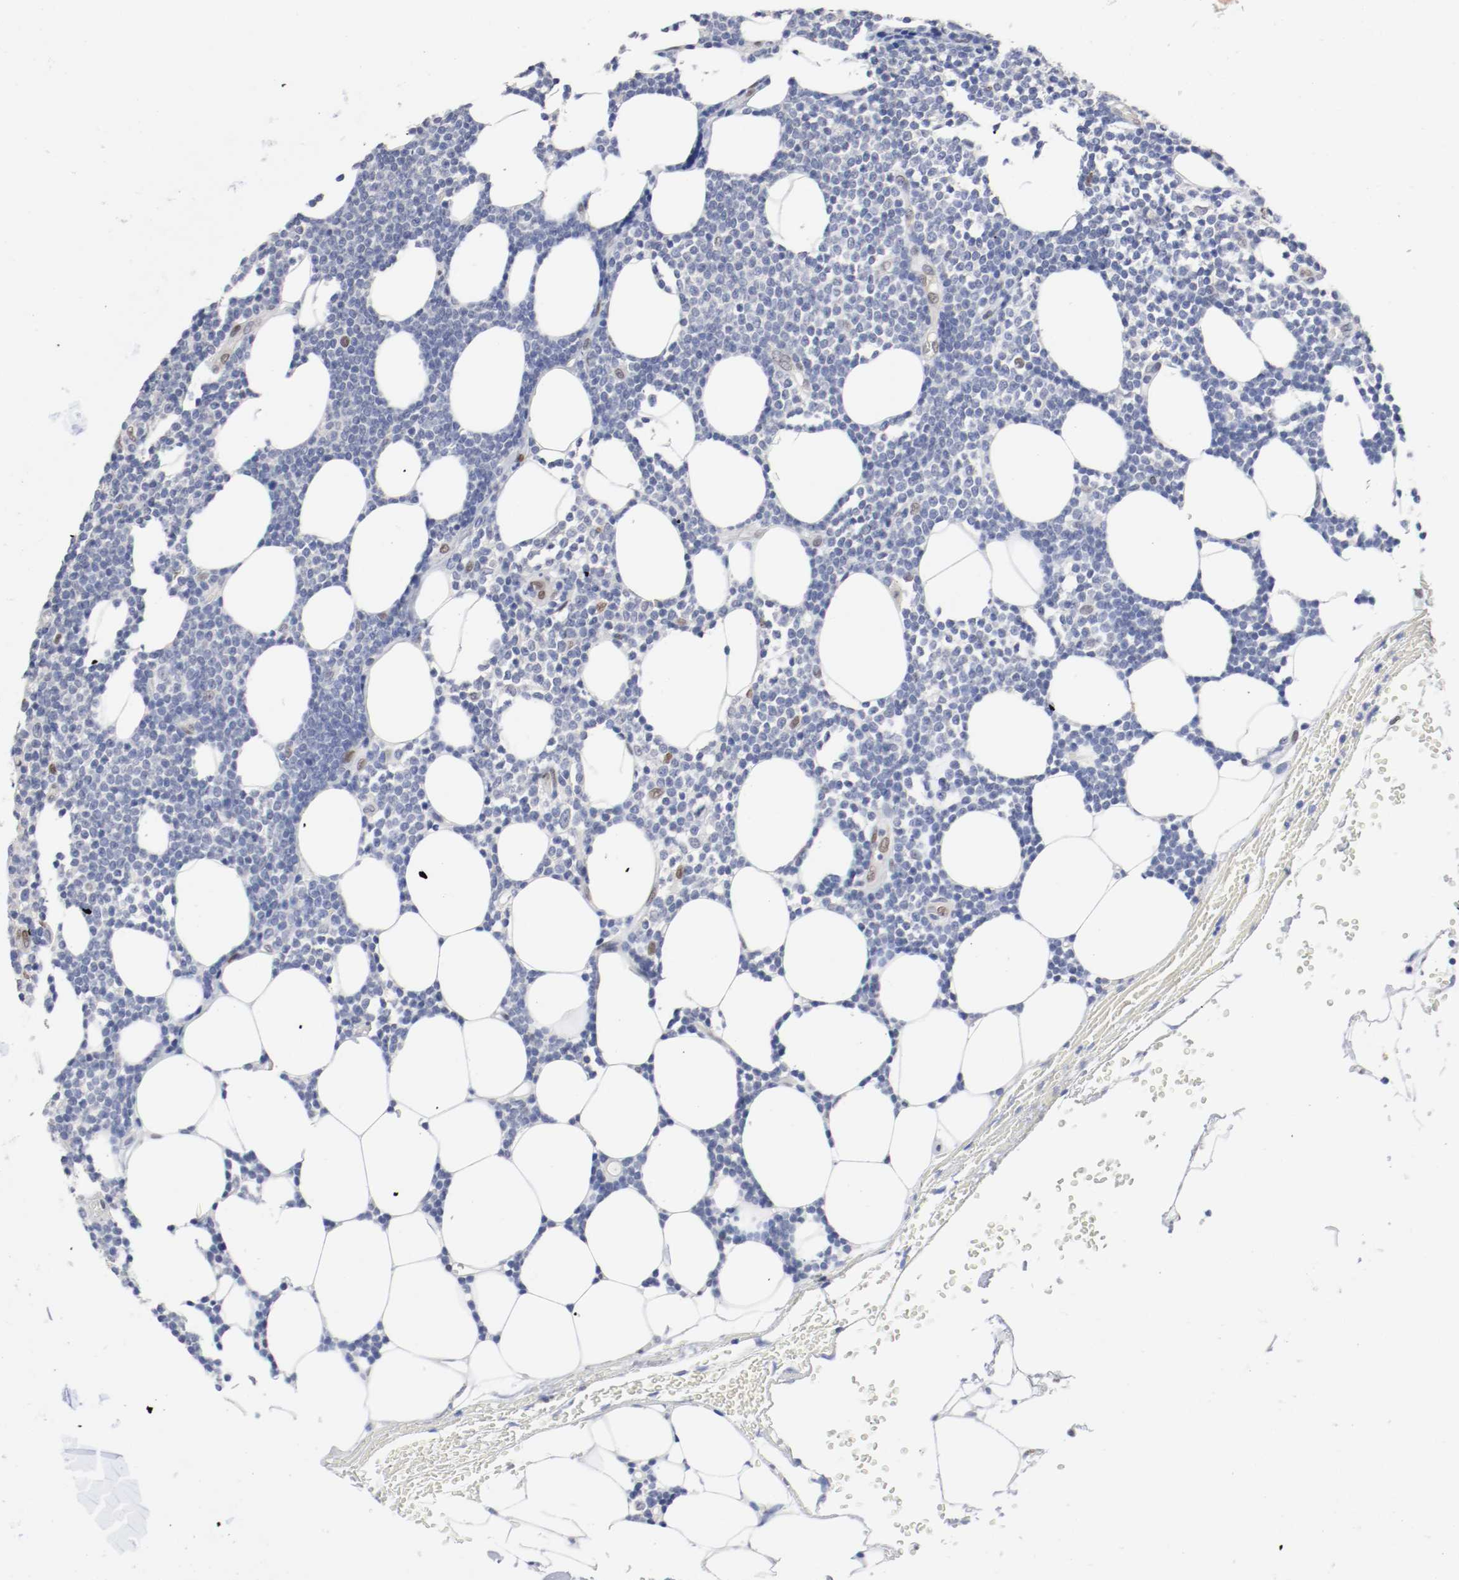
{"staining": {"intensity": "negative", "quantity": "none", "location": "none"}, "tissue": "lymphoma", "cell_type": "Tumor cells", "image_type": "cancer", "snomed": [{"axis": "morphology", "description": "Malignant lymphoma, non-Hodgkin's type, Low grade"}, {"axis": "topography", "description": "Soft tissue"}], "caption": "Malignant lymphoma, non-Hodgkin's type (low-grade) stained for a protein using immunohistochemistry demonstrates no expression tumor cells.", "gene": "FOSL2", "patient": {"sex": "male", "age": 92}}